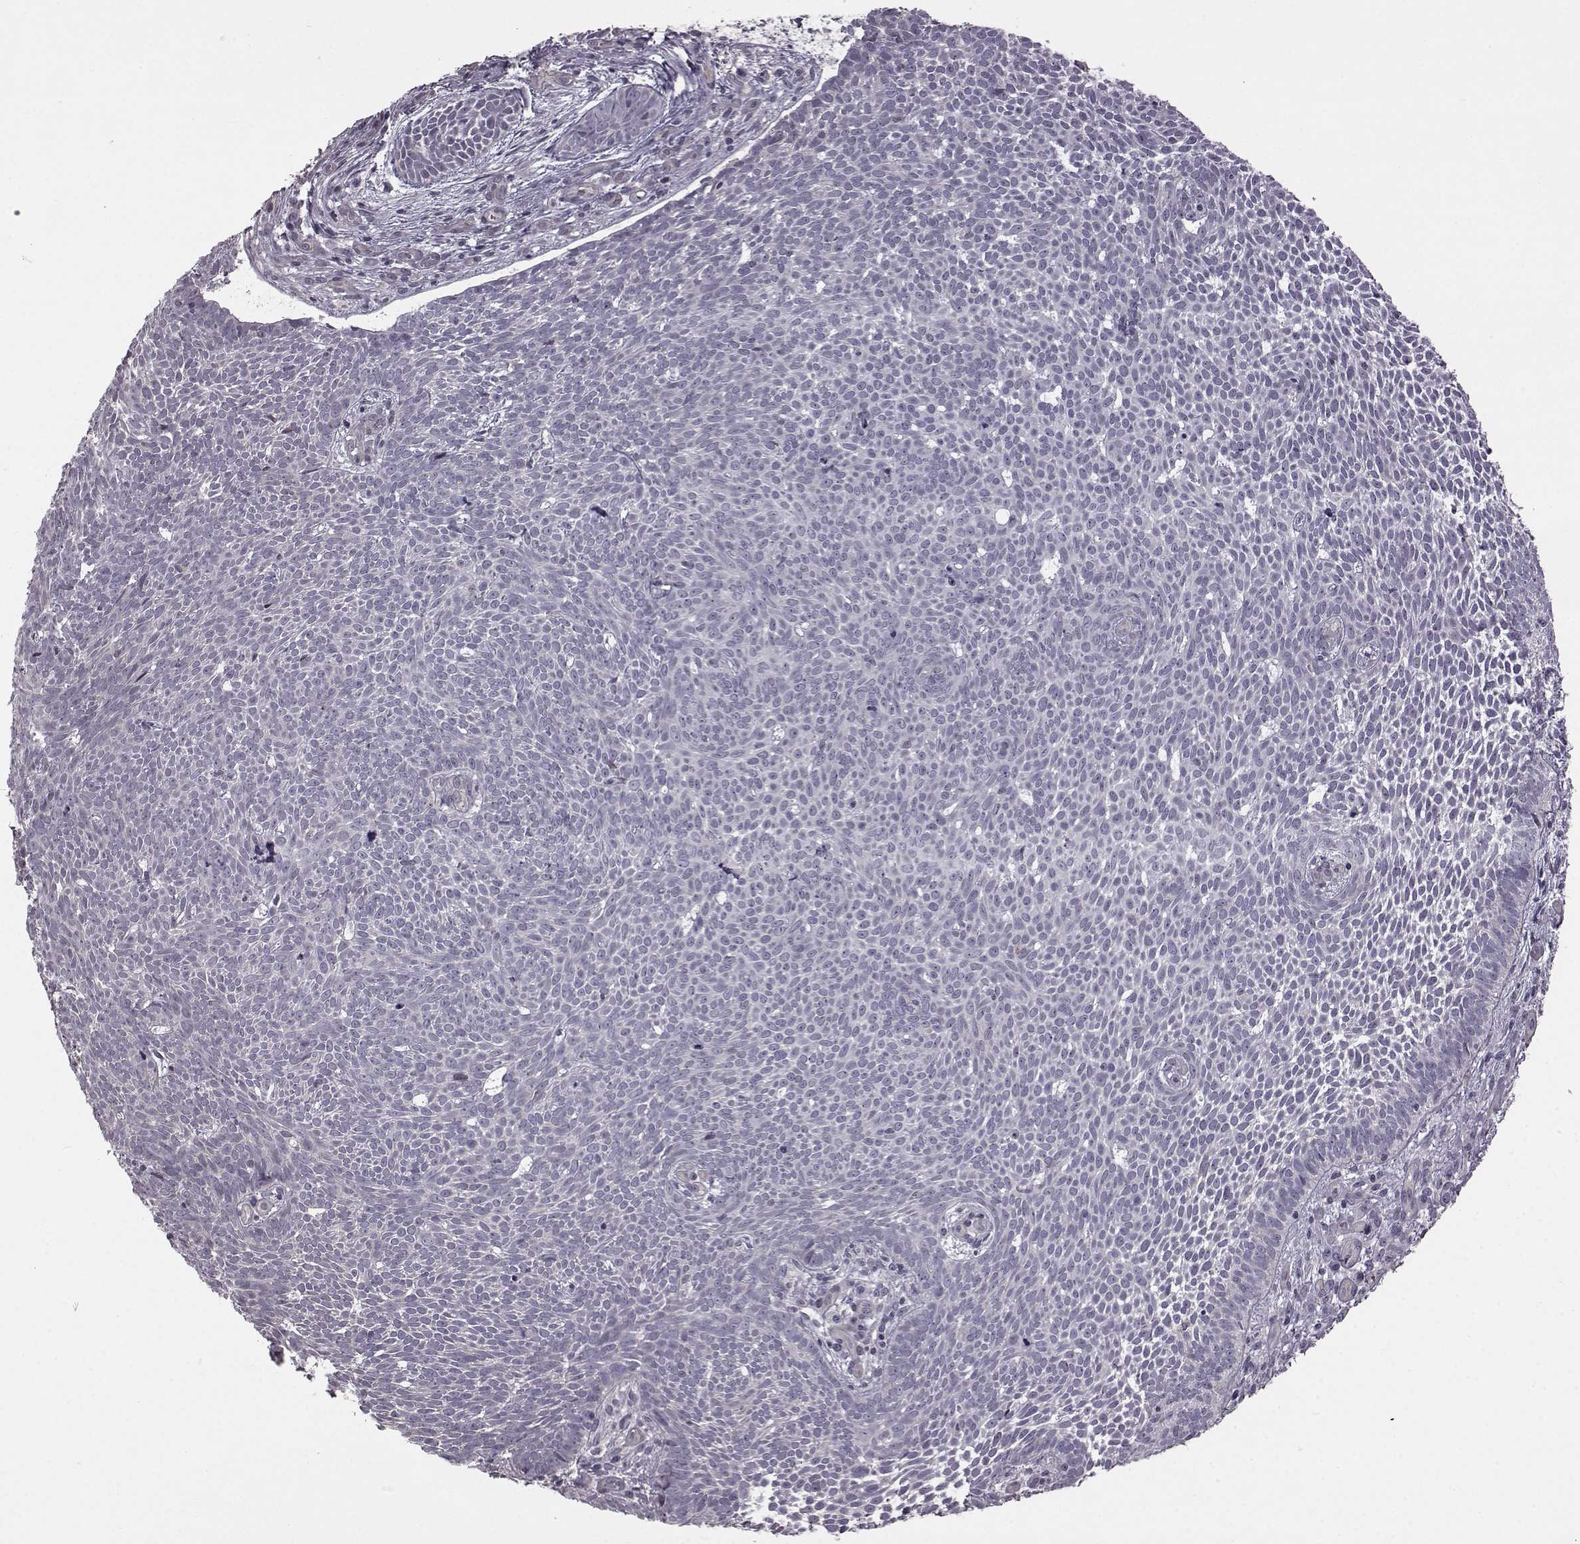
{"staining": {"intensity": "negative", "quantity": "none", "location": "none"}, "tissue": "skin cancer", "cell_type": "Tumor cells", "image_type": "cancer", "snomed": [{"axis": "morphology", "description": "Basal cell carcinoma"}, {"axis": "topography", "description": "Skin"}], "caption": "Tumor cells are negative for brown protein staining in skin basal cell carcinoma.", "gene": "GAL", "patient": {"sex": "male", "age": 59}}